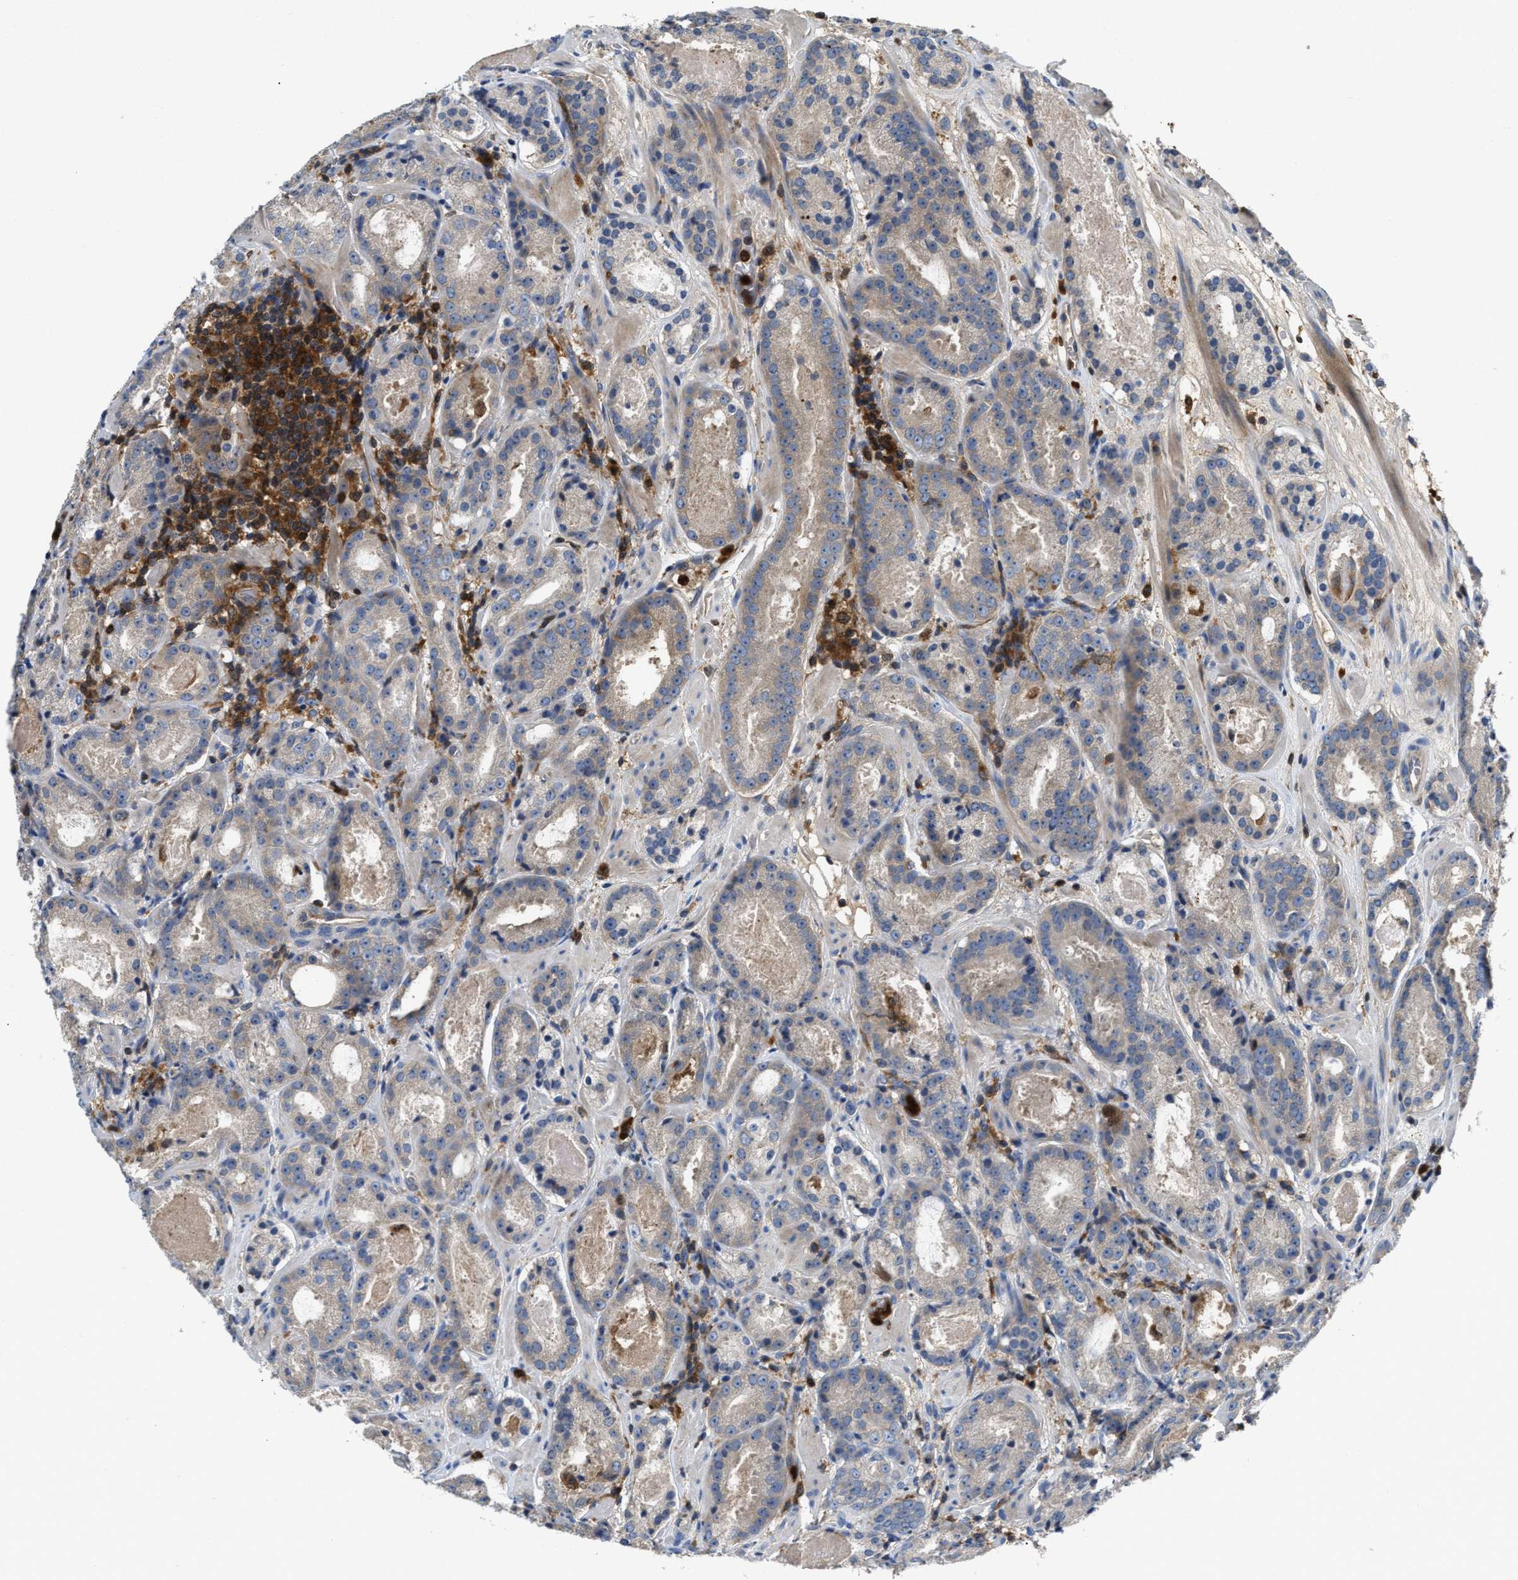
{"staining": {"intensity": "weak", "quantity": "<25%", "location": "cytoplasmic/membranous"}, "tissue": "prostate cancer", "cell_type": "Tumor cells", "image_type": "cancer", "snomed": [{"axis": "morphology", "description": "Adenocarcinoma, Low grade"}, {"axis": "topography", "description": "Prostate"}], "caption": "This is an immunohistochemistry image of human prostate cancer. There is no positivity in tumor cells.", "gene": "OSTF1", "patient": {"sex": "male", "age": 69}}